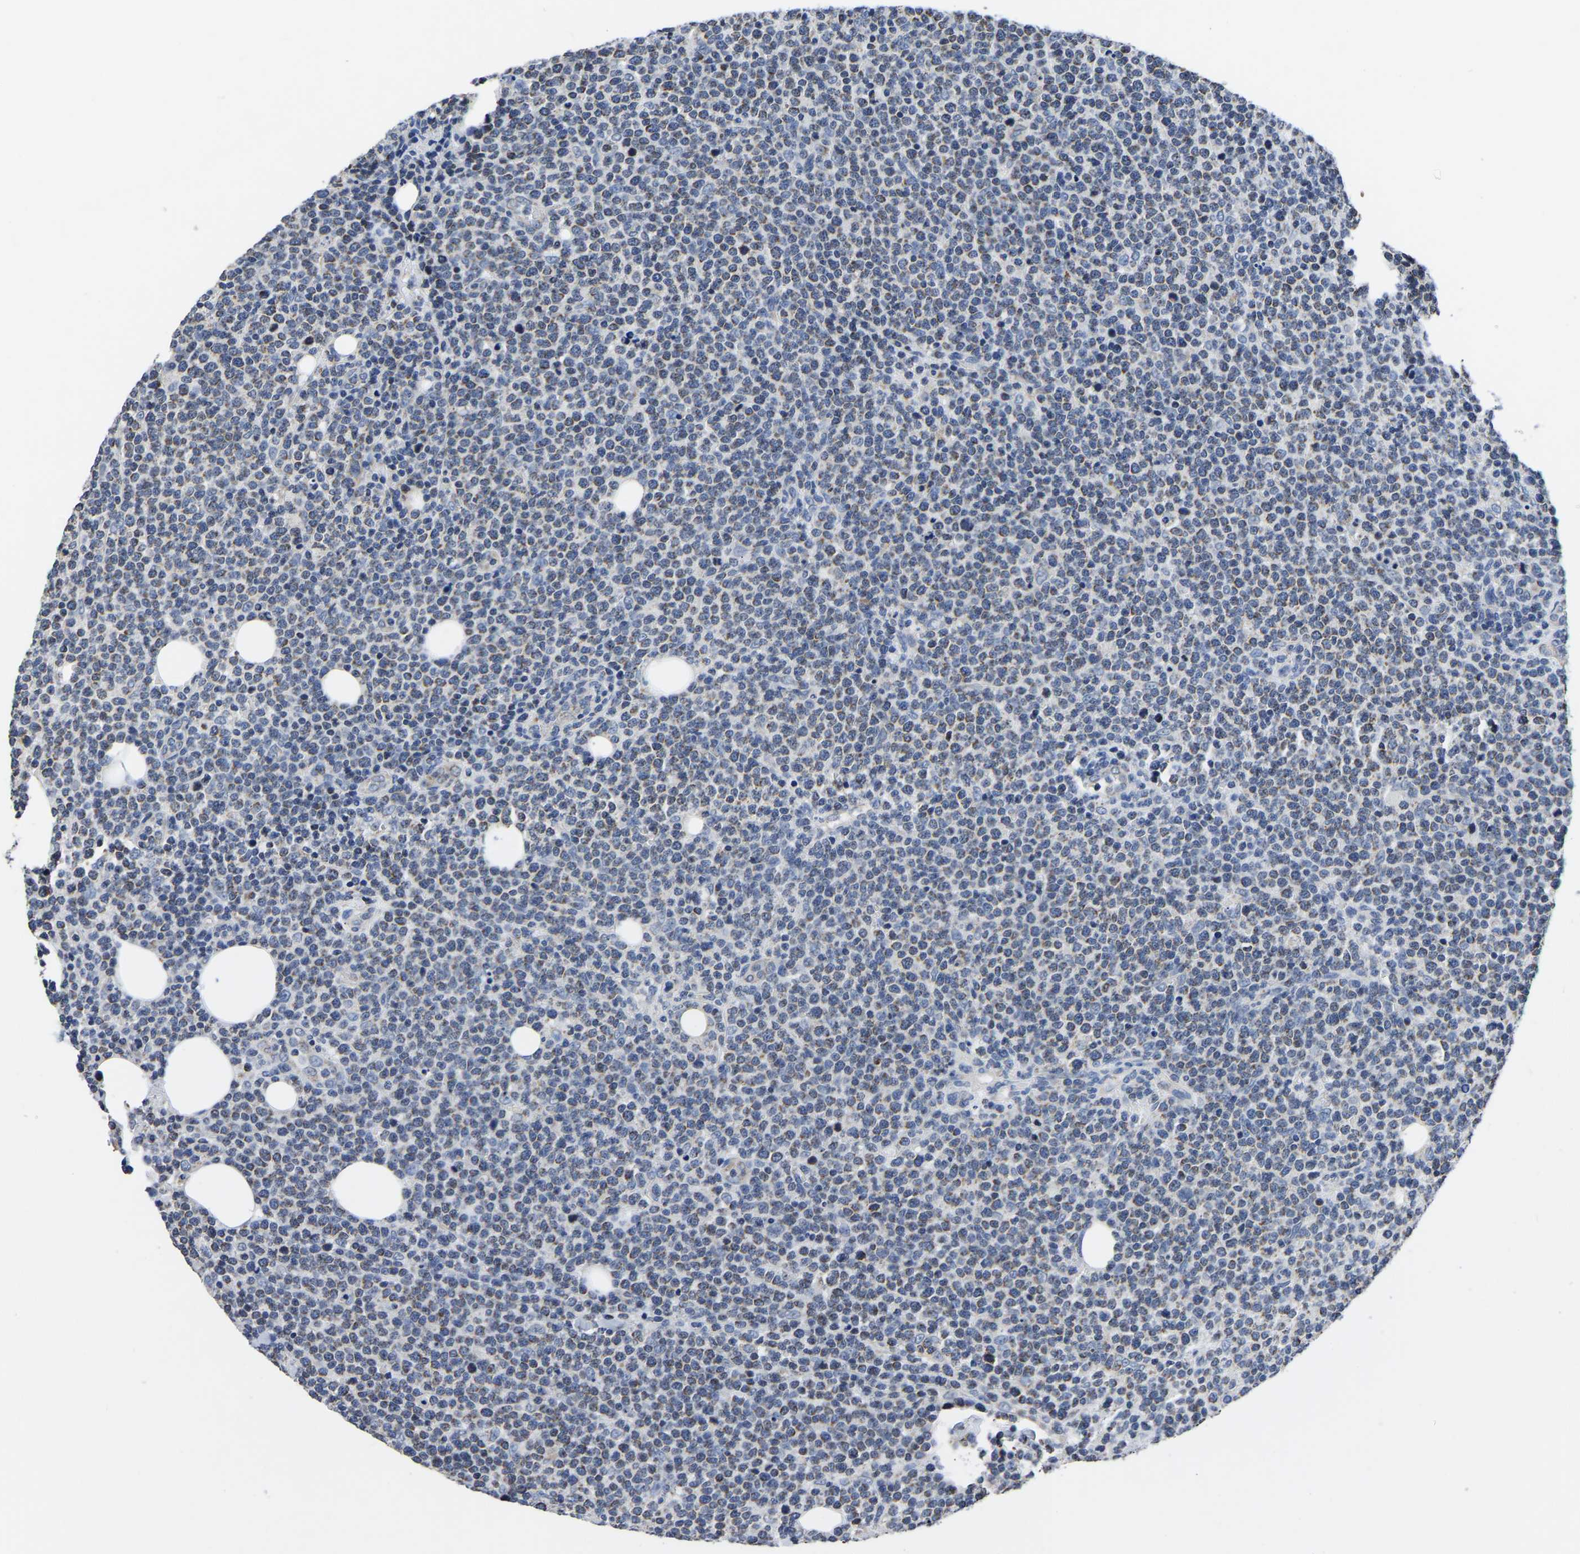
{"staining": {"intensity": "weak", "quantity": ">75%", "location": "cytoplasmic/membranous"}, "tissue": "lymphoma", "cell_type": "Tumor cells", "image_type": "cancer", "snomed": [{"axis": "morphology", "description": "Malignant lymphoma, non-Hodgkin's type, High grade"}, {"axis": "topography", "description": "Lymph node"}], "caption": "Human lymphoma stained with a protein marker exhibits weak staining in tumor cells.", "gene": "FGD5", "patient": {"sex": "male", "age": 61}}